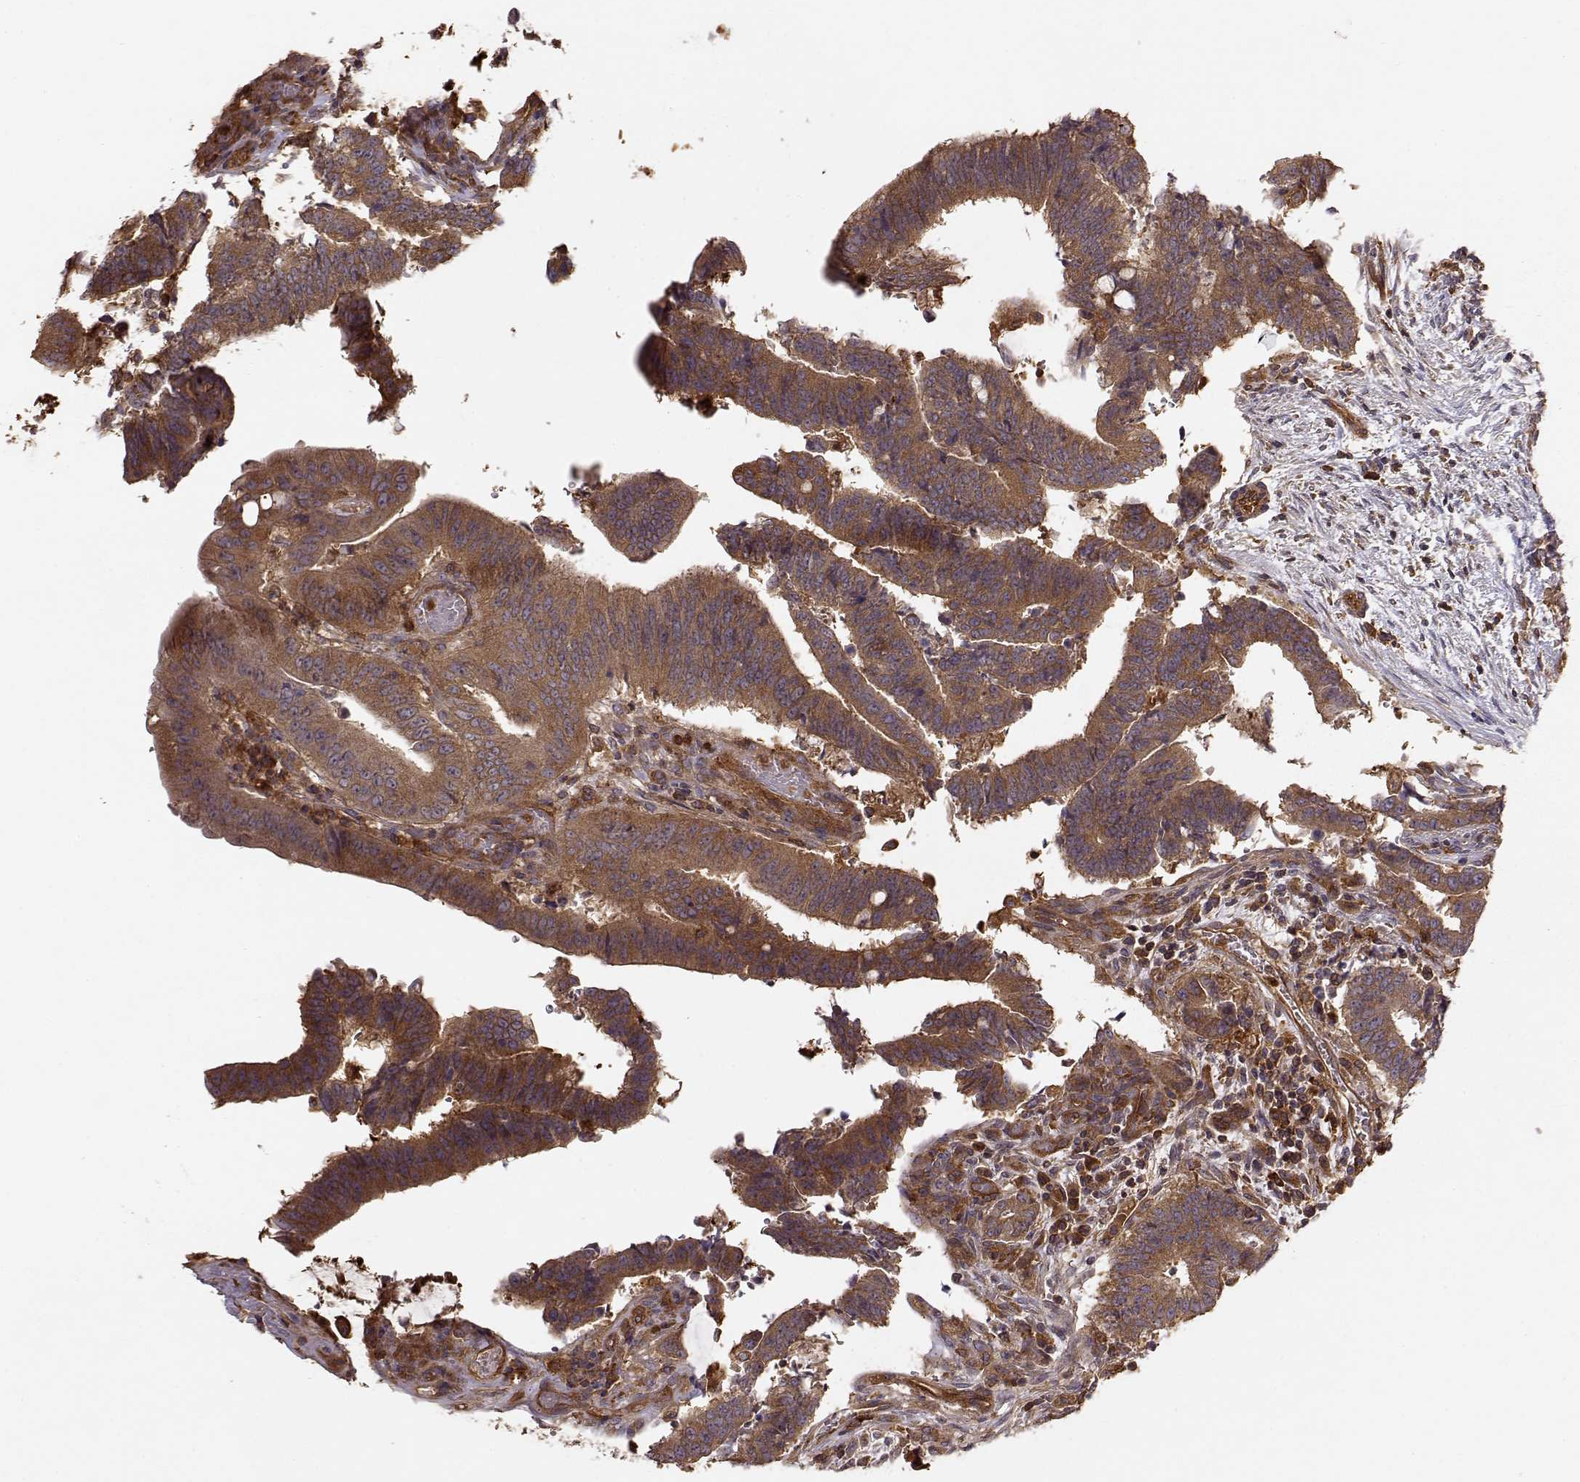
{"staining": {"intensity": "moderate", "quantity": ">75%", "location": "cytoplasmic/membranous"}, "tissue": "colorectal cancer", "cell_type": "Tumor cells", "image_type": "cancer", "snomed": [{"axis": "morphology", "description": "Adenocarcinoma, NOS"}, {"axis": "topography", "description": "Colon"}], "caption": "The micrograph displays immunohistochemical staining of adenocarcinoma (colorectal). There is moderate cytoplasmic/membranous staining is appreciated in about >75% of tumor cells.", "gene": "ARHGEF2", "patient": {"sex": "female", "age": 43}}